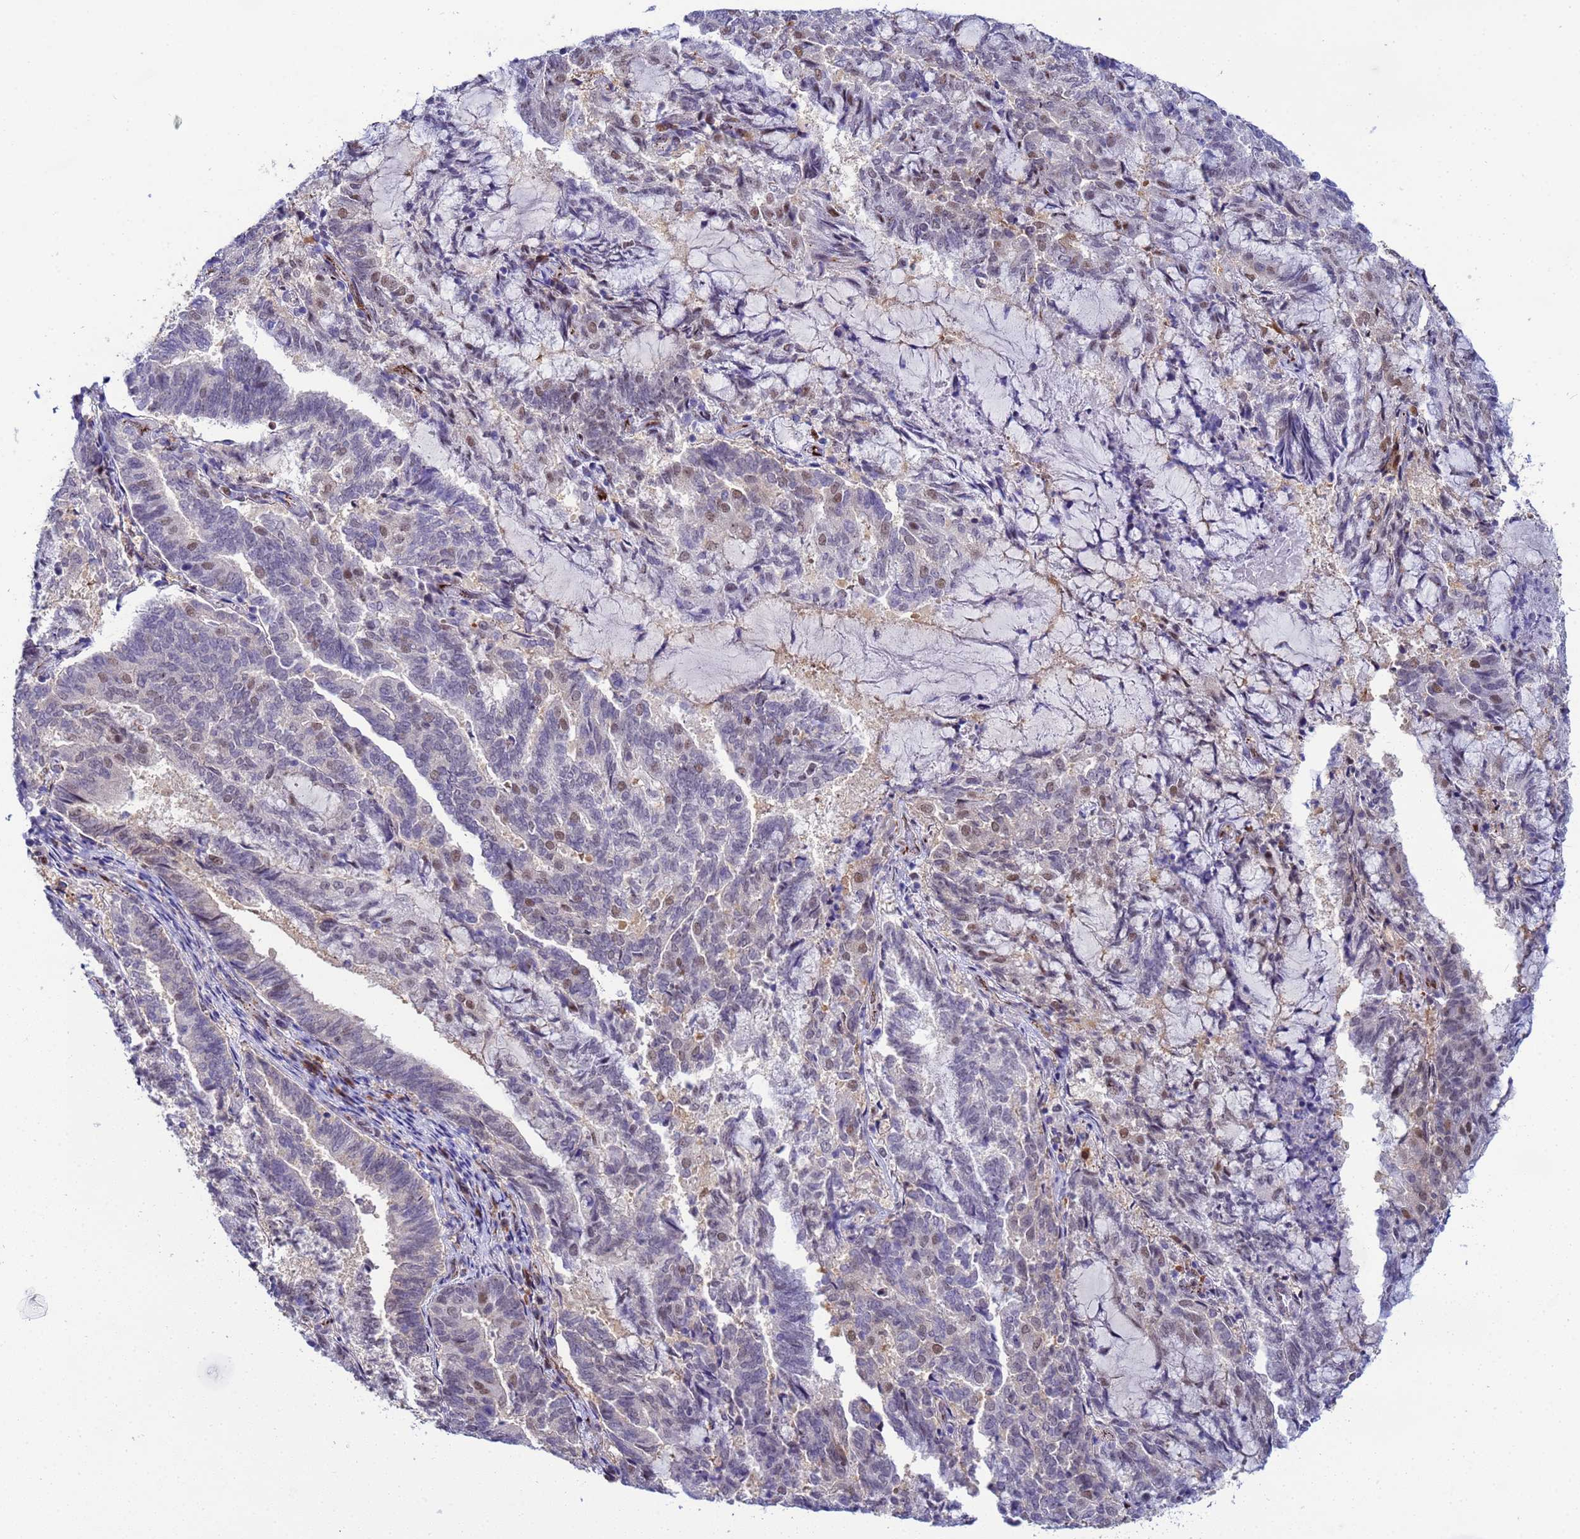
{"staining": {"intensity": "weak", "quantity": "<25%", "location": "nuclear"}, "tissue": "endometrial cancer", "cell_type": "Tumor cells", "image_type": "cancer", "snomed": [{"axis": "morphology", "description": "Adenocarcinoma, NOS"}, {"axis": "topography", "description": "Endometrium"}], "caption": "Tumor cells show no significant expression in endometrial cancer. (Immunohistochemistry, brightfield microscopy, high magnification).", "gene": "SLC25A37", "patient": {"sex": "female", "age": 80}}